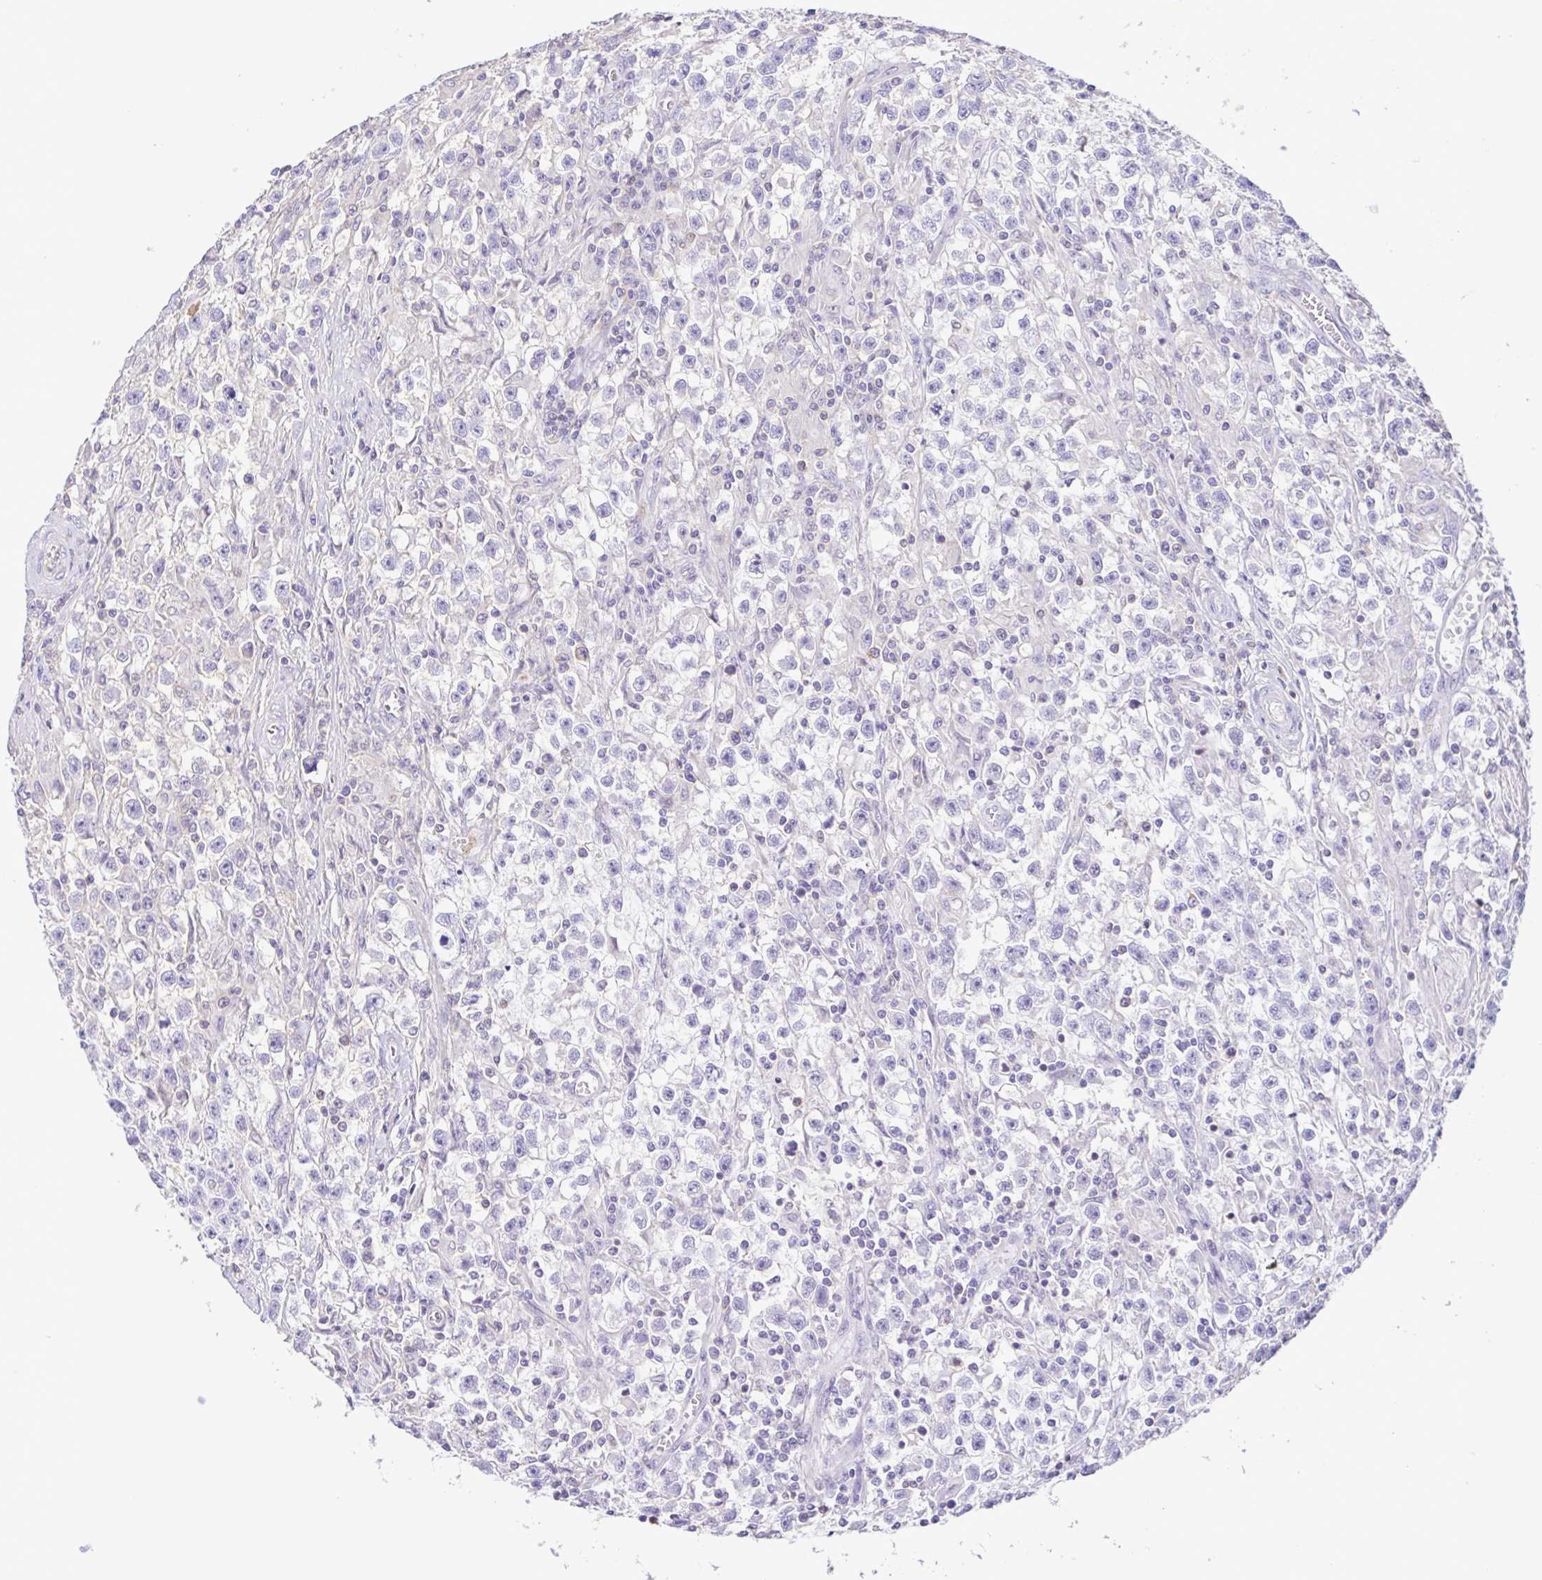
{"staining": {"intensity": "negative", "quantity": "none", "location": "none"}, "tissue": "testis cancer", "cell_type": "Tumor cells", "image_type": "cancer", "snomed": [{"axis": "morphology", "description": "Seminoma, NOS"}, {"axis": "topography", "description": "Testis"}], "caption": "The image demonstrates no staining of tumor cells in testis cancer. Brightfield microscopy of IHC stained with DAB (3,3'-diaminobenzidine) (brown) and hematoxylin (blue), captured at high magnification.", "gene": "CYP17A1", "patient": {"sex": "male", "age": 31}}